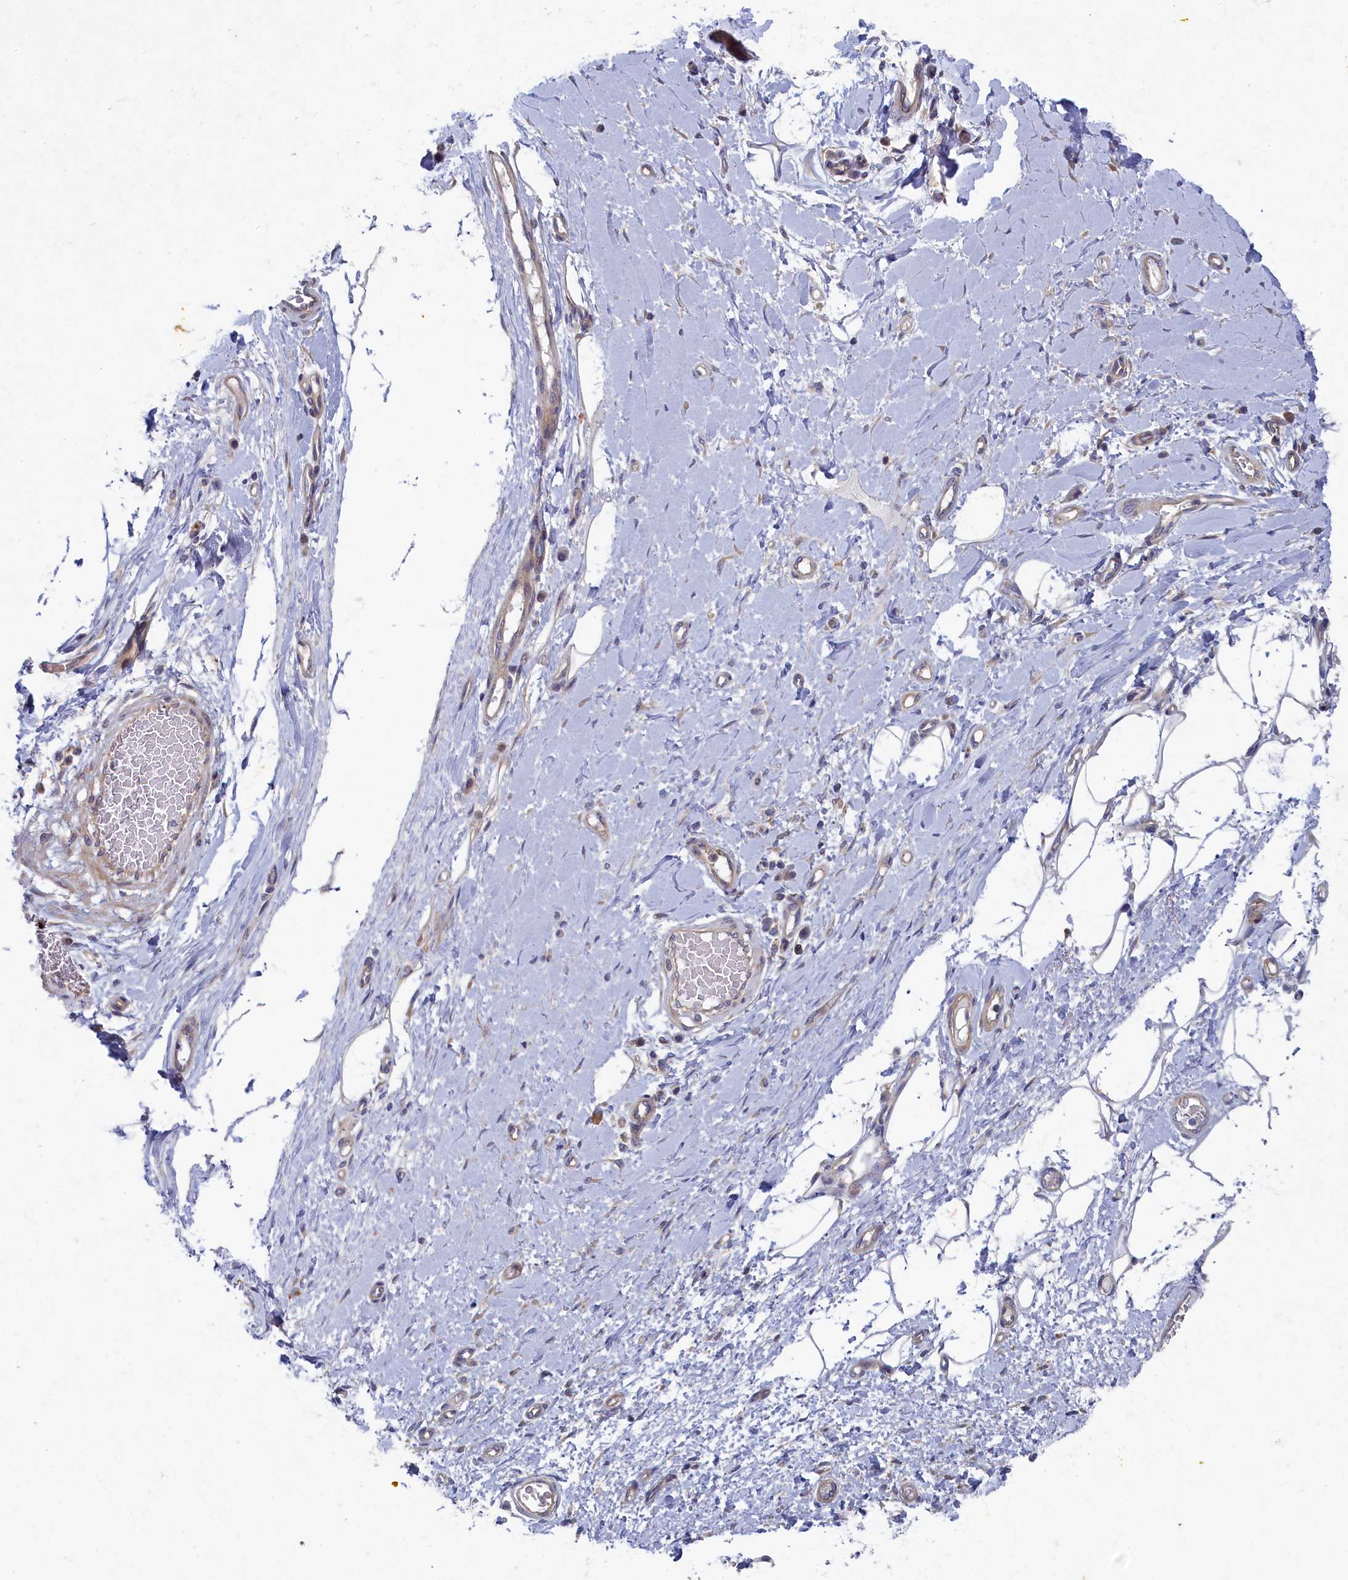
{"staining": {"intensity": "weak", "quantity": ">75%", "location": "cytoplasmic/membranous"}, "tissue": "adipose tissue", "cell_type": "Adipocytes", "image_type": "normal", "snomed": [{"axis": "morphology", "description": "Normal tissue, NOS"}, {"axis": "morphology", "description": "Adenocarcinoma, NOS"}, {"axis": "topography", "description": "Esophagus"}, {"axis": "topography", "description": "Stomach, upper"}, {"axis": "topography", "description": "Peripheral nerve tissue"}], "caption": "About >75% of adipocytes in benign adipose tissue demonstrate weak cytoplasmic/membranous protein staining as visualized by brown immunohistochemical staining.", "gene": "WDR59", "patient": {"sex": "male", "age": 62}}